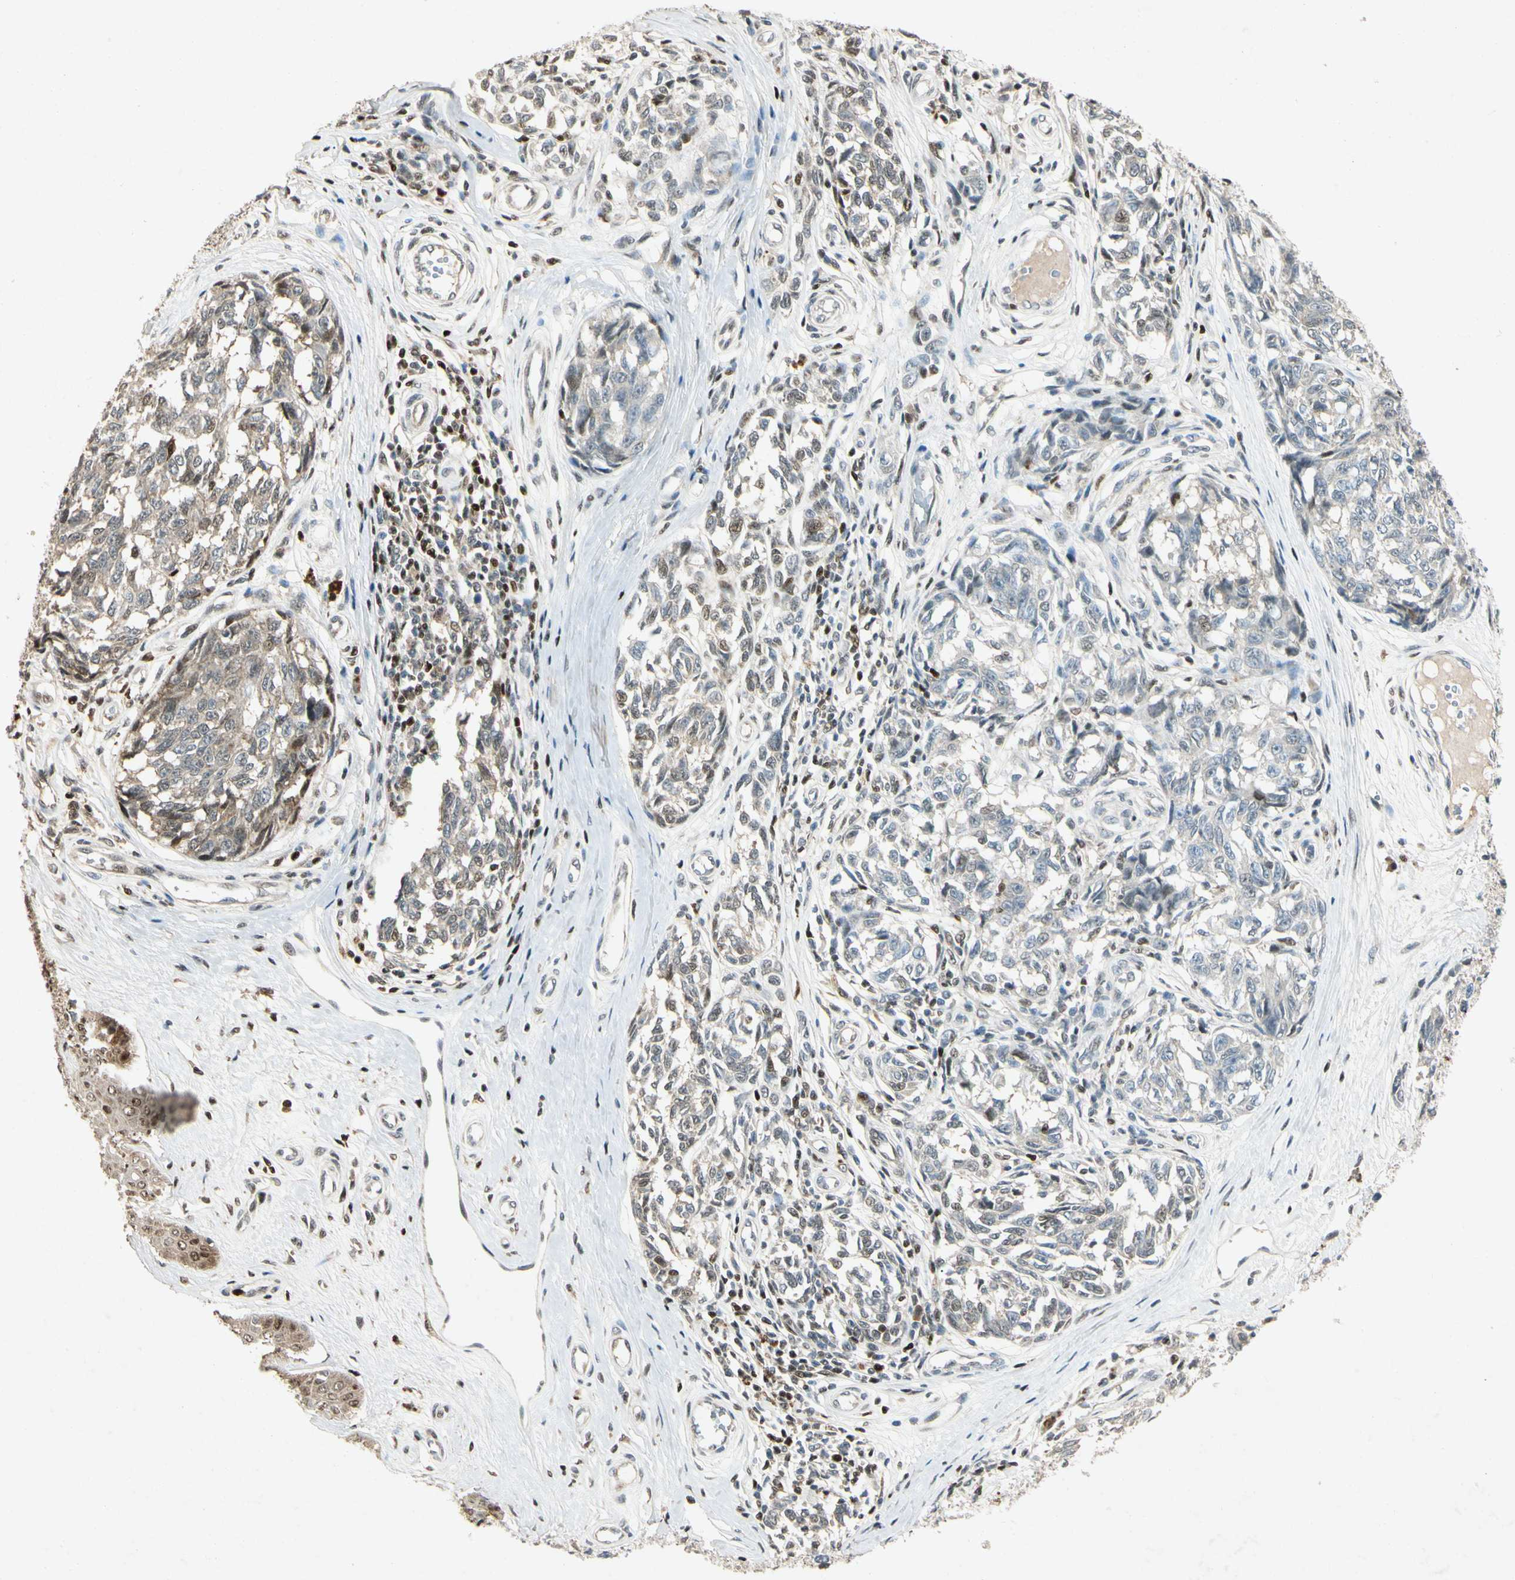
{"staining": {"intensity": "weak", "quantity": "25%-75%", "location": "cytoplasmic/membranous"}, "tissue": "melanoma", "cell_type": "Tumor cells", "image_type": "cancer", "snomed": [{"axis": "morphology", "description": "Malignant melanoma, NOS"}, {"axis": "topography", "description": "Skin"}], "caption": "Tumor cells exhibit low levels of weak cytoplasmic/membranous staining in approximately 25%-75% of cells in melanoma.", "gene": "HSPA1B", "patient": {"sex": "female", "age": 64}}